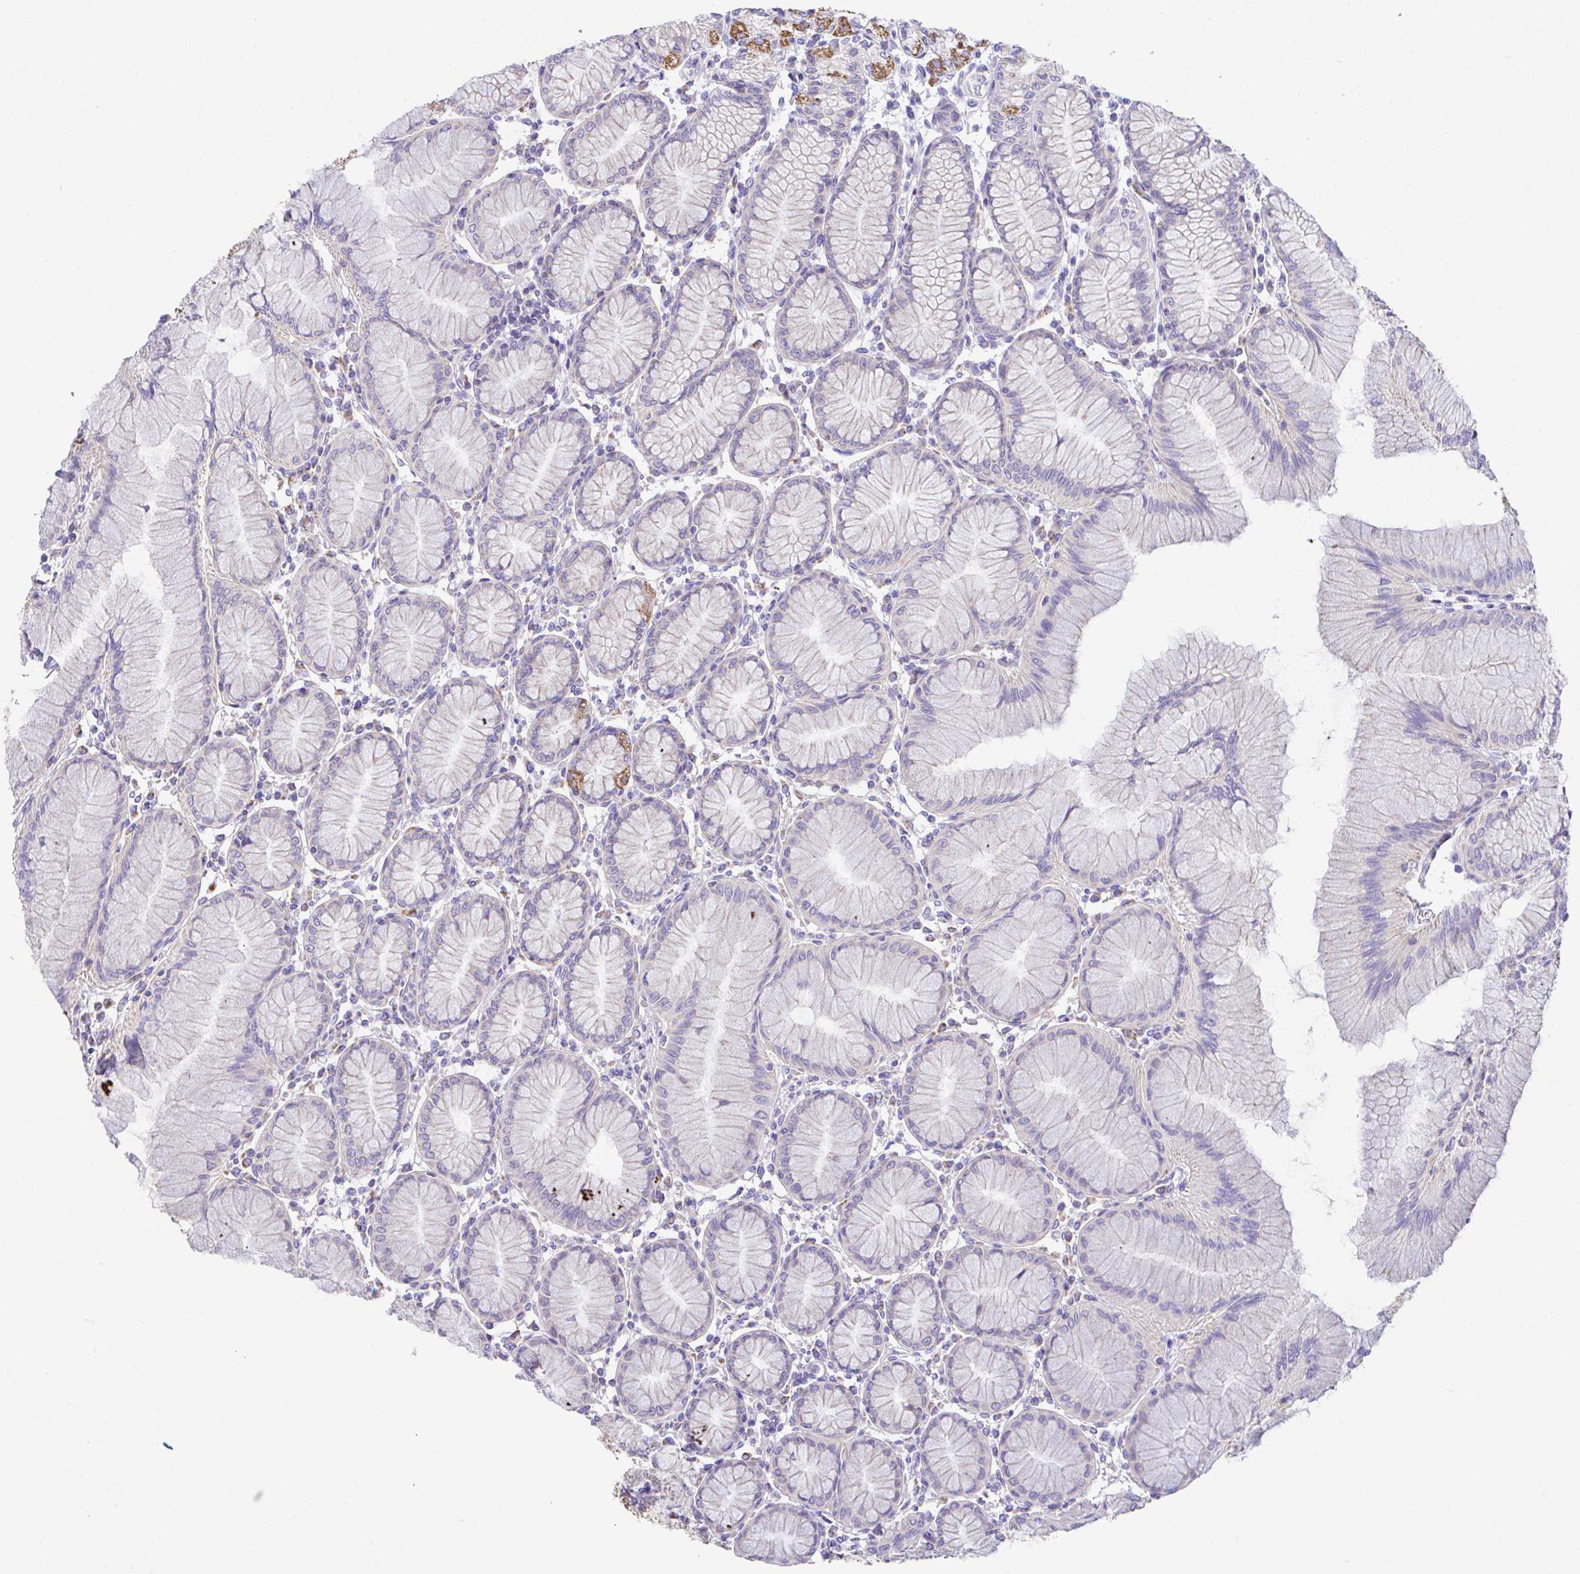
{"staining": {"intensity": "strong", "quantity": "25%-75%", "location": "cytoplasmic/membranous"}, "tissue": "stomach", "cell_type": "Glandular cells", "image_type": "normal", "snomed": [{"axis": "morphology", "description": "Normal tissue, NOS"}, {"axis": "topography", "description": "Stomach"}], "caption": "This photomicrograph shows benign stomach stained with immunohistochemistry to label a protein in brown. The cytoplasmic/membranous of glandular cells show strong positivity for the protein. Nuclei are counter-stained blue.", "gene": "NLRP8", "patient": {"sex": "female", "age": 57}}